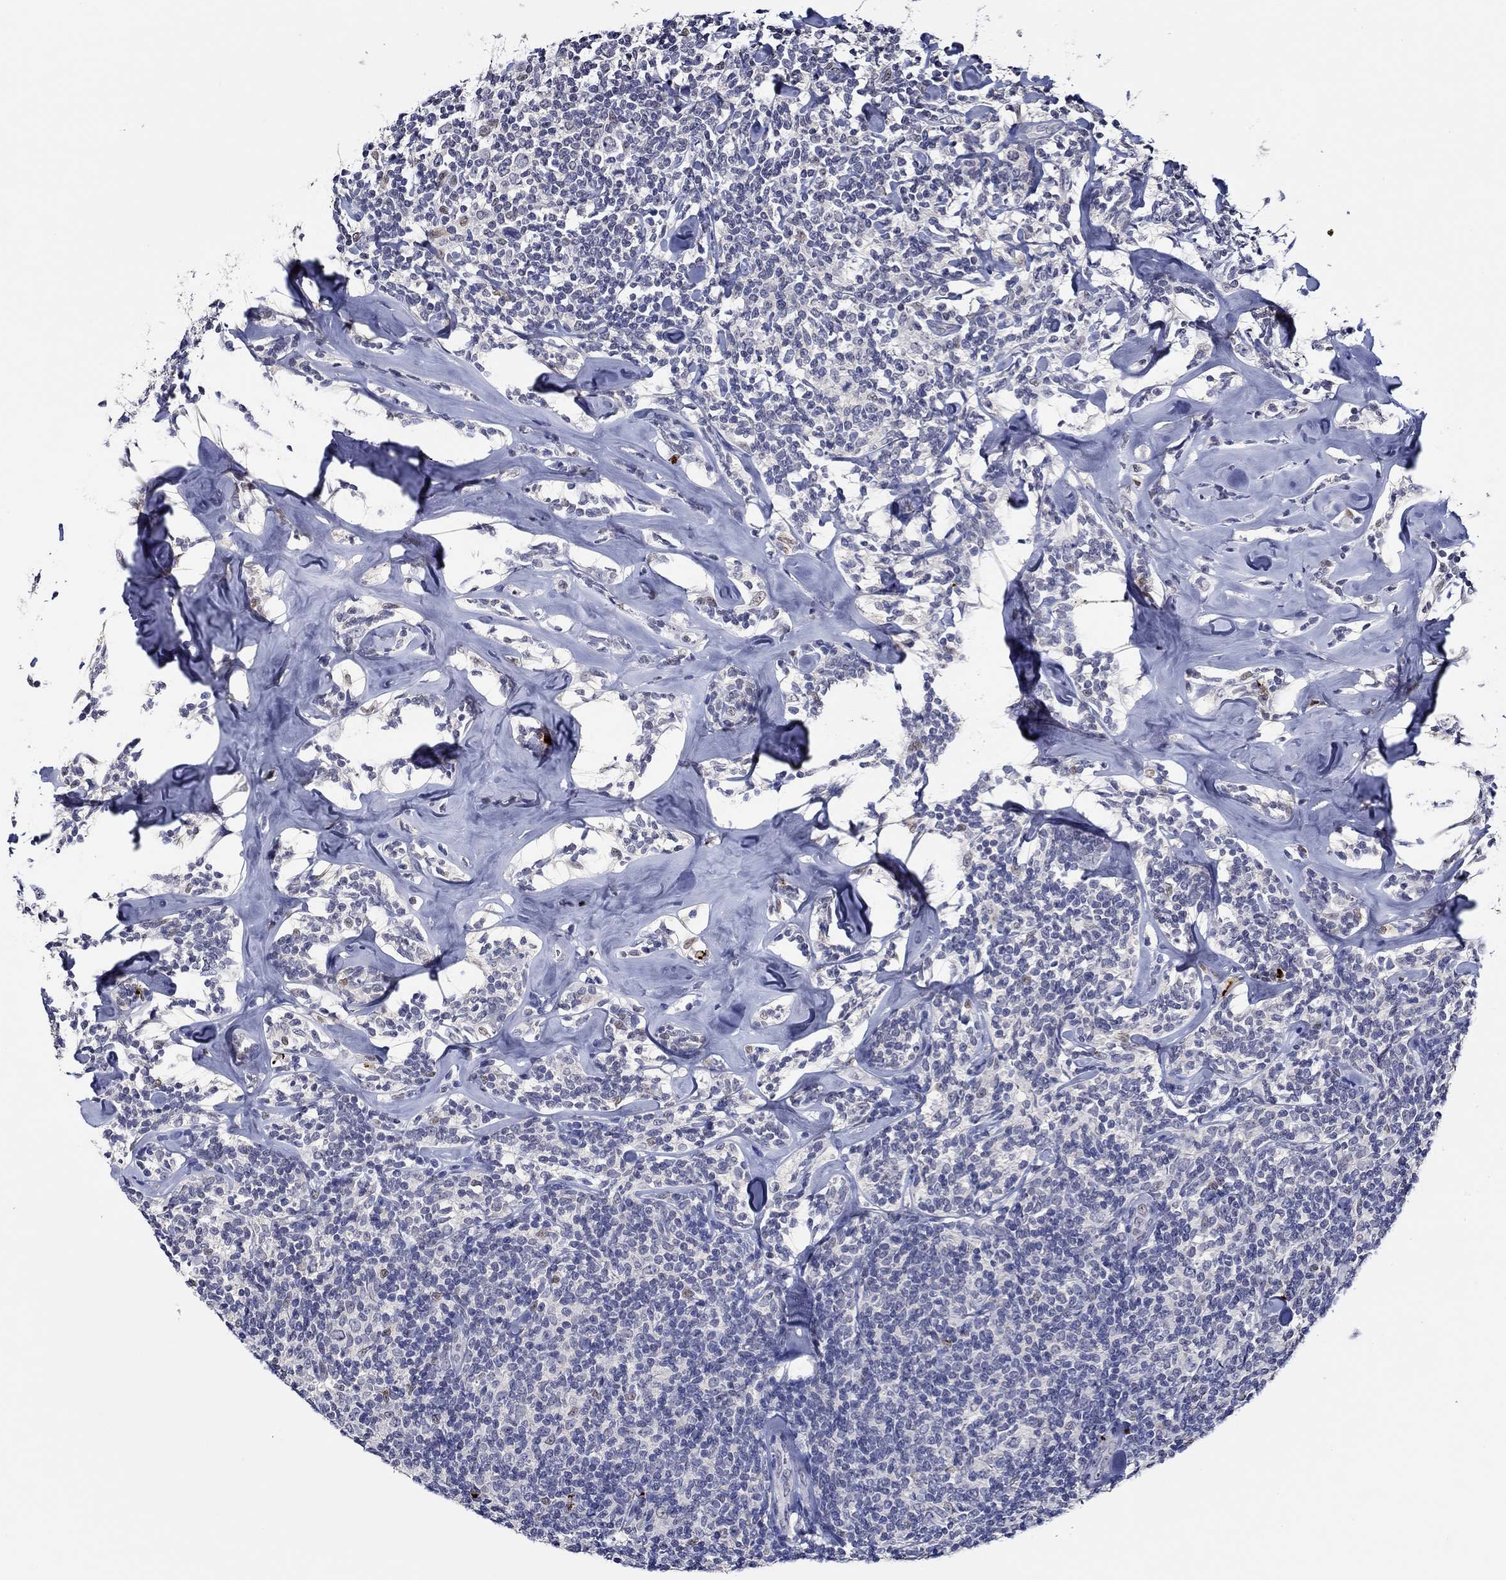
{"staining": {"intensity": "negative", "quantity": "none", "location": "none"}, "tissue": "lymphoma", "cell_type": "Tumor cells", "image_type": "cancer", "snomed": [{"axis": "morphology", "description": "Malignant lymphoma, non-Hodgkin's type, Low grade"}, {"axis": "topography", "description": "Lymph node"}], "caption": "A histopathology image of human lymphoma is negative for staining in tumor cells.", "gene": "GATA2", "patient": {"sex": "female", "age": 56}}